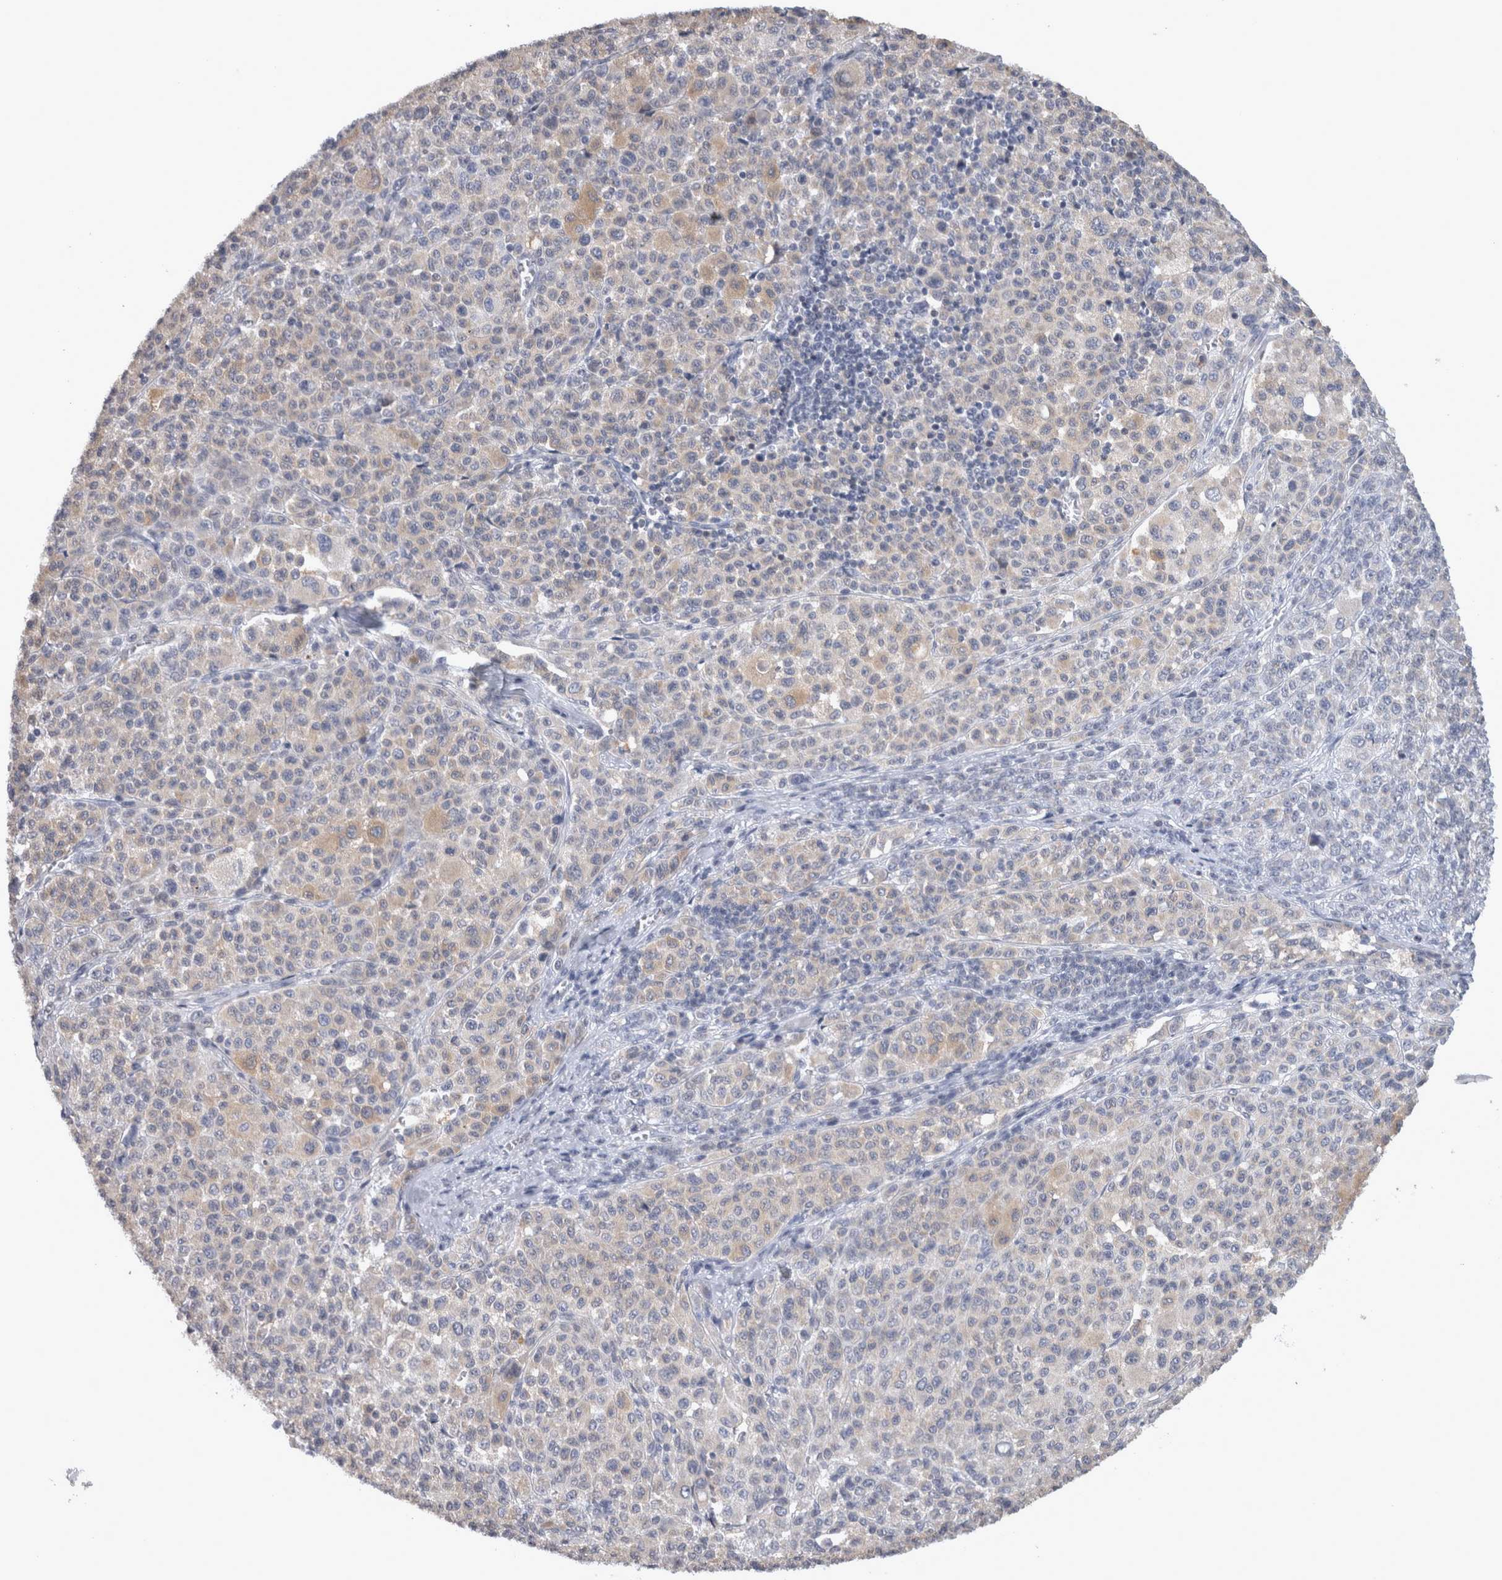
{"staining": {"intensity": "weak", "quantity": "<25%", "location": "cytoplasmic/membranous"}, "tissue": "melanoma", "cell_type": "Tumor cells", "image_type": "cancer", "snomed": [{"axis": "morphology", "description": "Malignant melanoma, Metastatic site"}, {"axis": "topography", "description": "Skin"}], "caption": "Immunohistochemistry (IHC) histopathology image of neoplastic tissue: human malignant melanoma (metastatic site) stained with DAB (3,3'-diaminobenzidine) demonstrates no significant protein positivity in tumor cells.", "gene": "TCAP", "patient": {"sex": "female", "age": 74}}